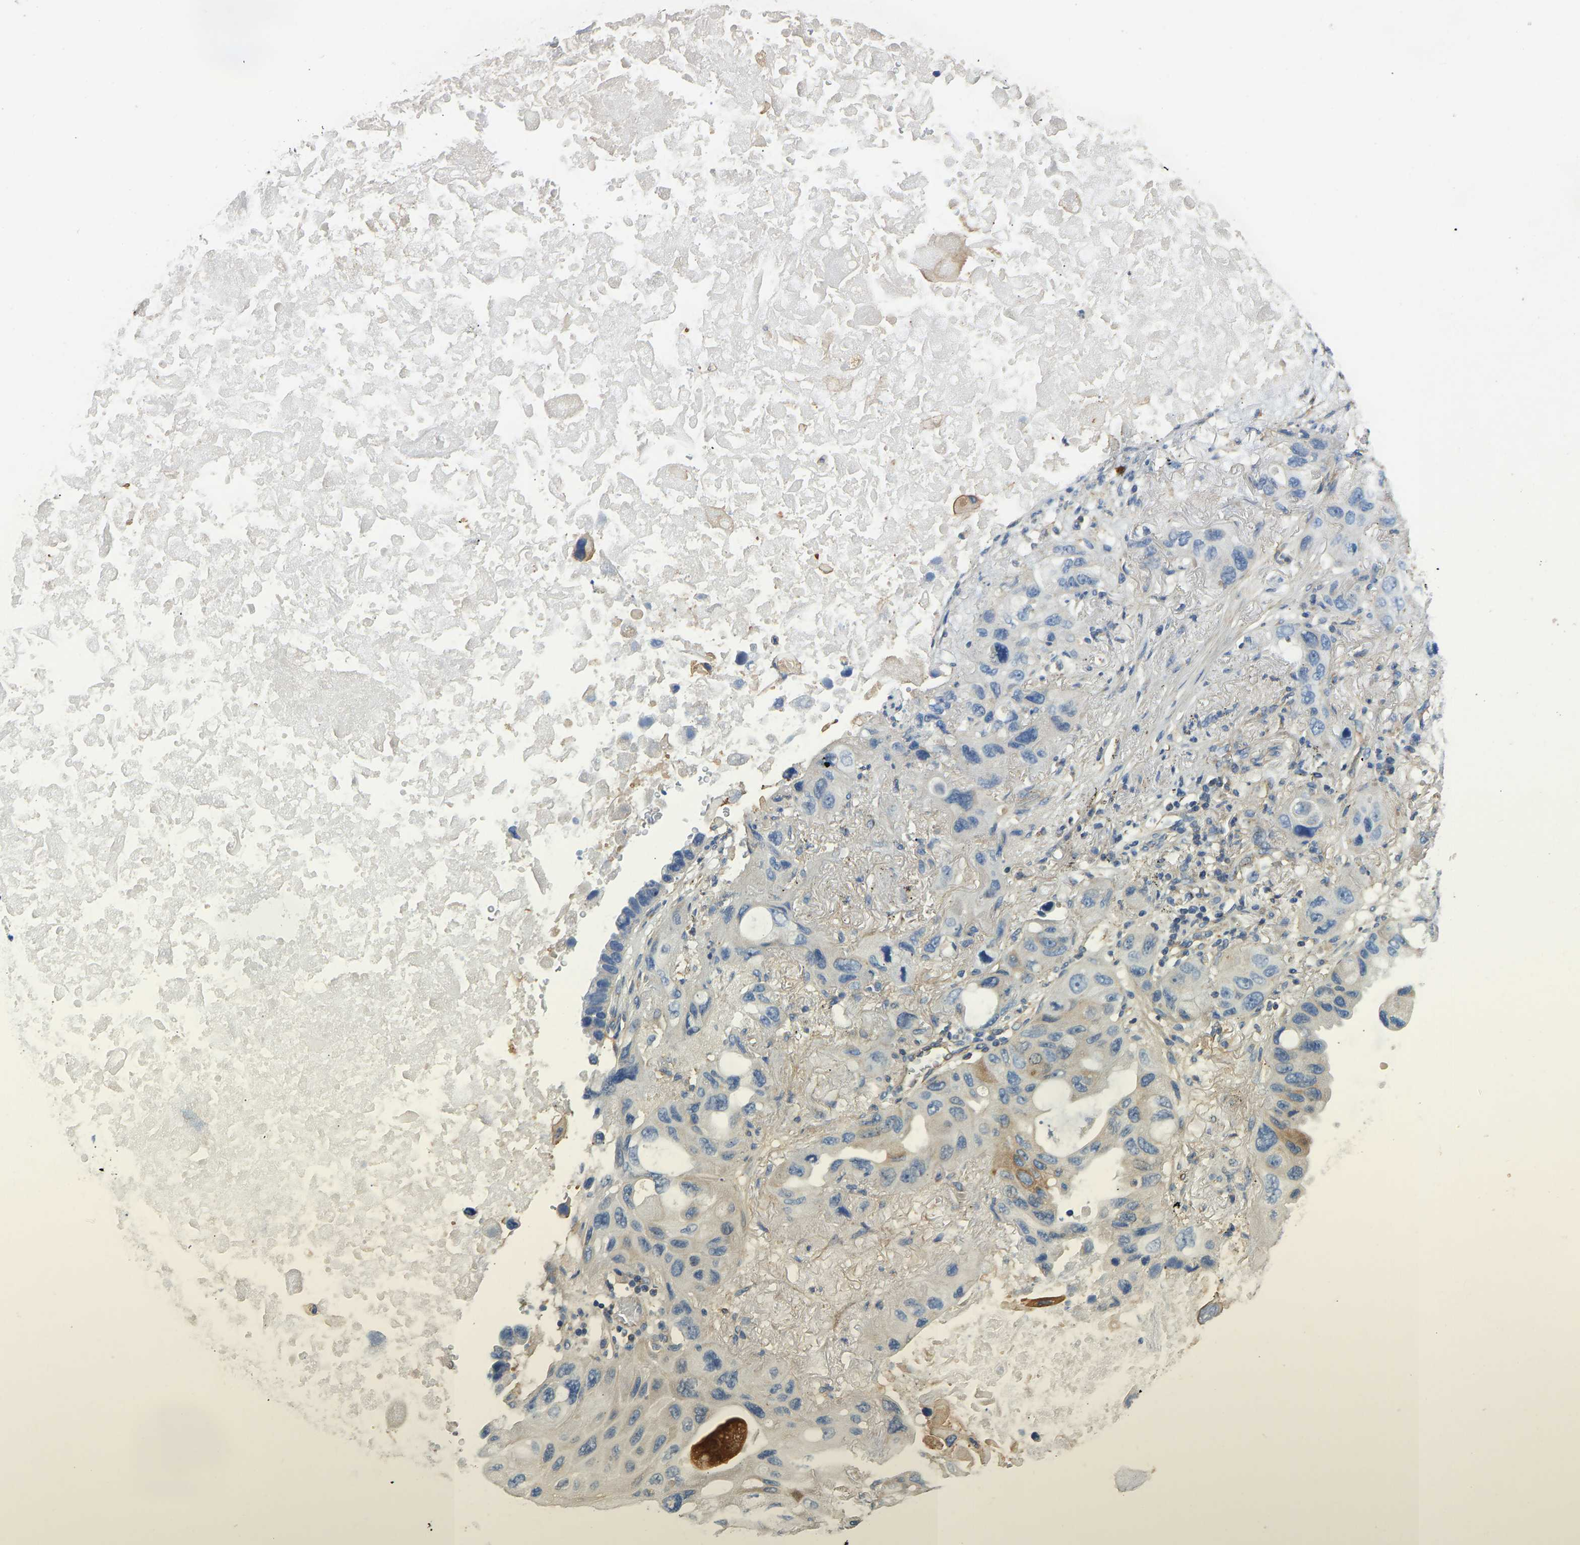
{"staining": {"intensity": "moderate", "quantity": "<25%", "location": "cytoplasmic/membranous"}, "tissue": "lung cancer", "cell_type": "Tumor cells", "image_type": "cancer", "snomed": [{"axis": "morphology", "description": "Squamous cell carcinoma, NOS"}, {"axis": "topography", "description": "Lung"}], "caption": "High-magnification brightfield microscopy of squamous cell carcinoma (lung) stained with DAB (3,3'-diaminobenzidine) (brown) and counterstained with hematoxylin (blue). tumor cells exhibit moderate cytoplasmic/membranous staining is present in approximately<25% of cells.", "gene": "TECTA", "patient": {"sex": "female", "age": 73}}